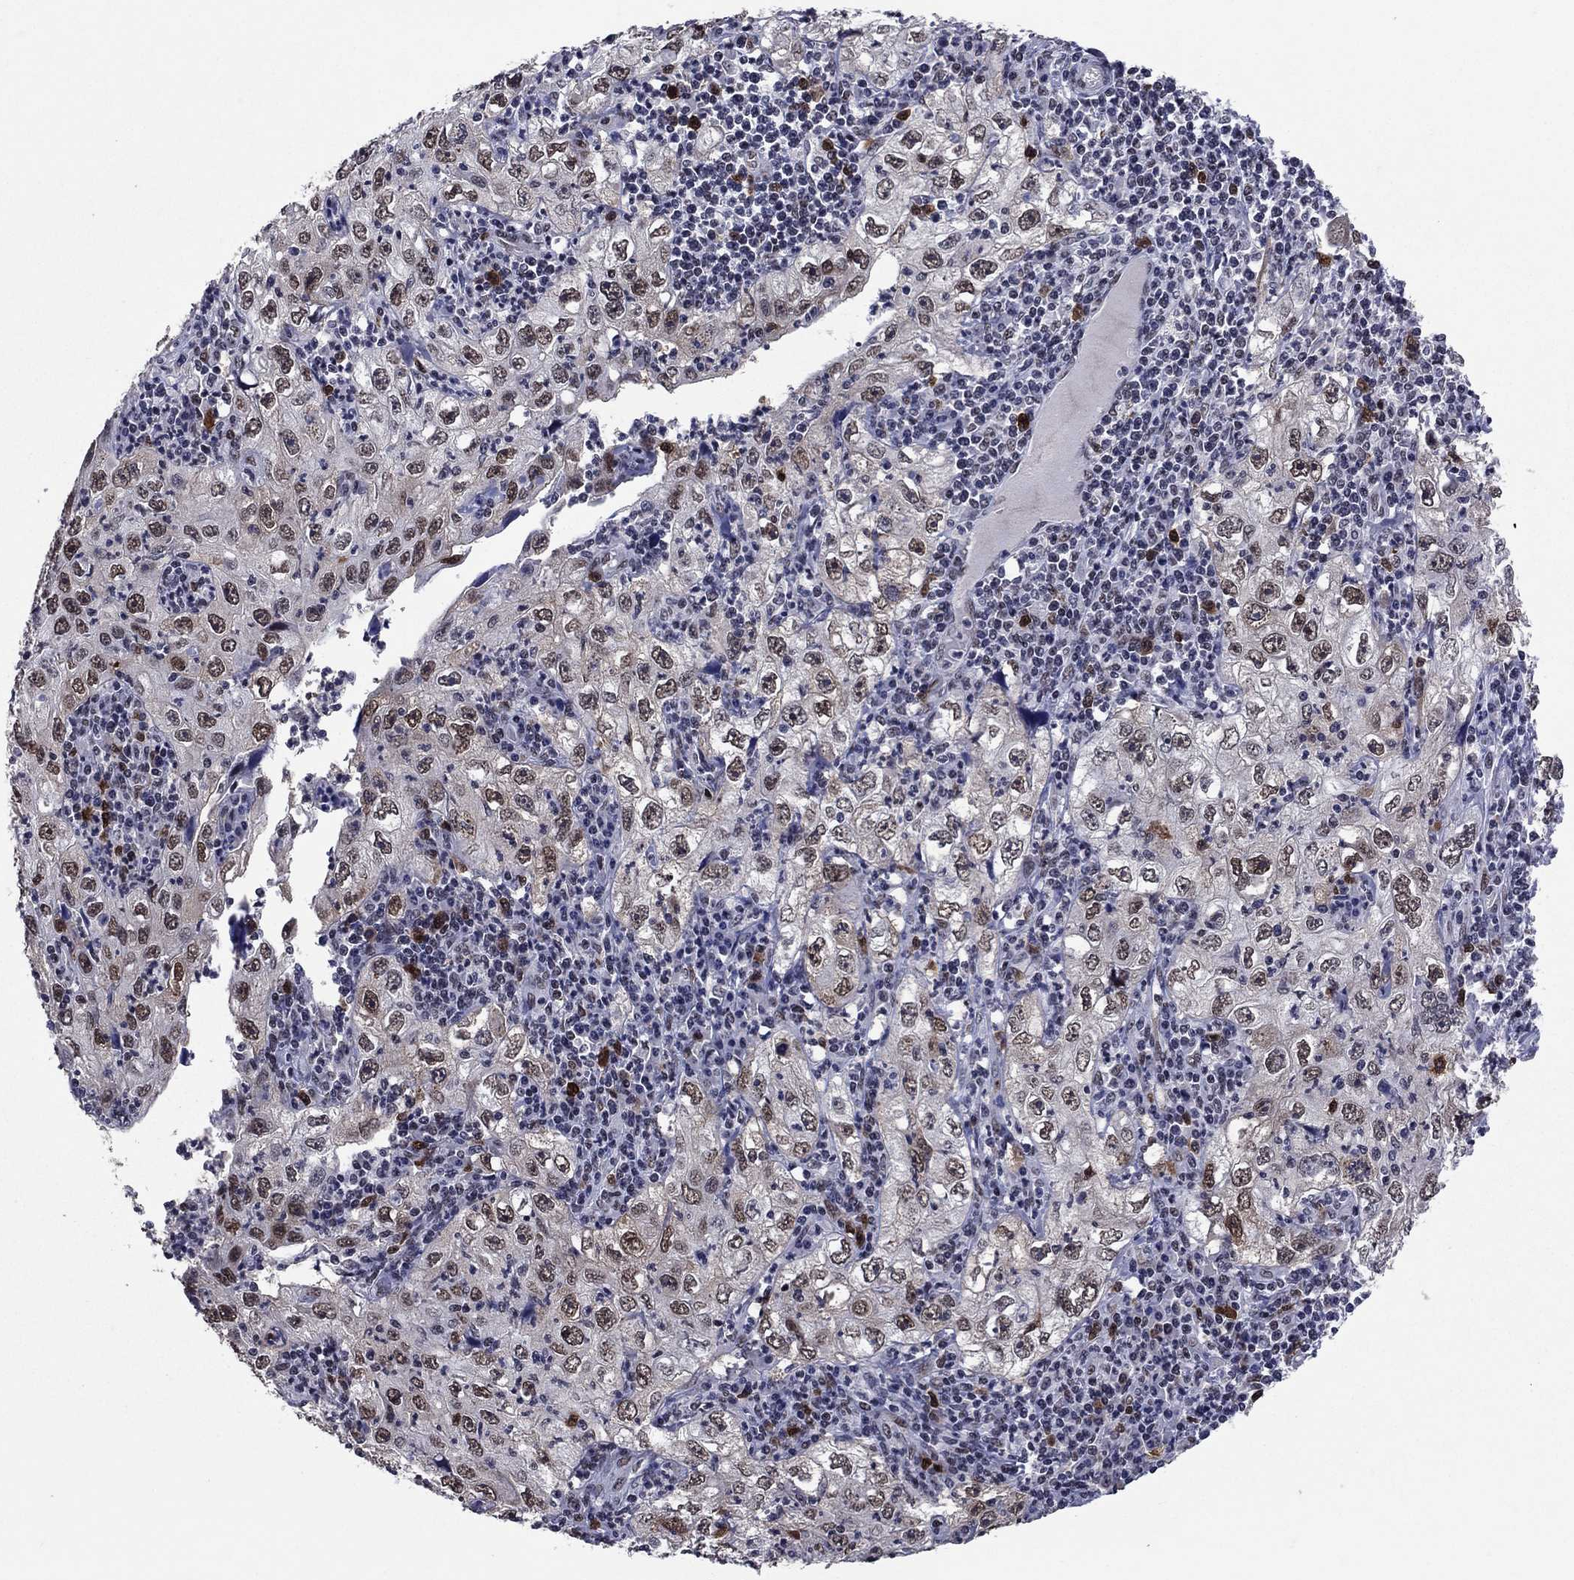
{"staining": {"intensity": "moderate", "quantity": "25%-75%", "location": "nuclear"}, "tissue": "cervical cancer", "cell_type": "Tumor cells", "image_type": "cancer", "snomed": [{"axis": "morphology", "description": "Squamous cell carcinoma, NOS"}, {"axis": "topography", "description": "Cervix"}], "caption": "A brown stain highlights moderate nuclear staining of a protein in squamous cell carcinoma (cervical) tumor cells.", "gene": "TYMS", "patient": {"sex": "female", "age": 24}}